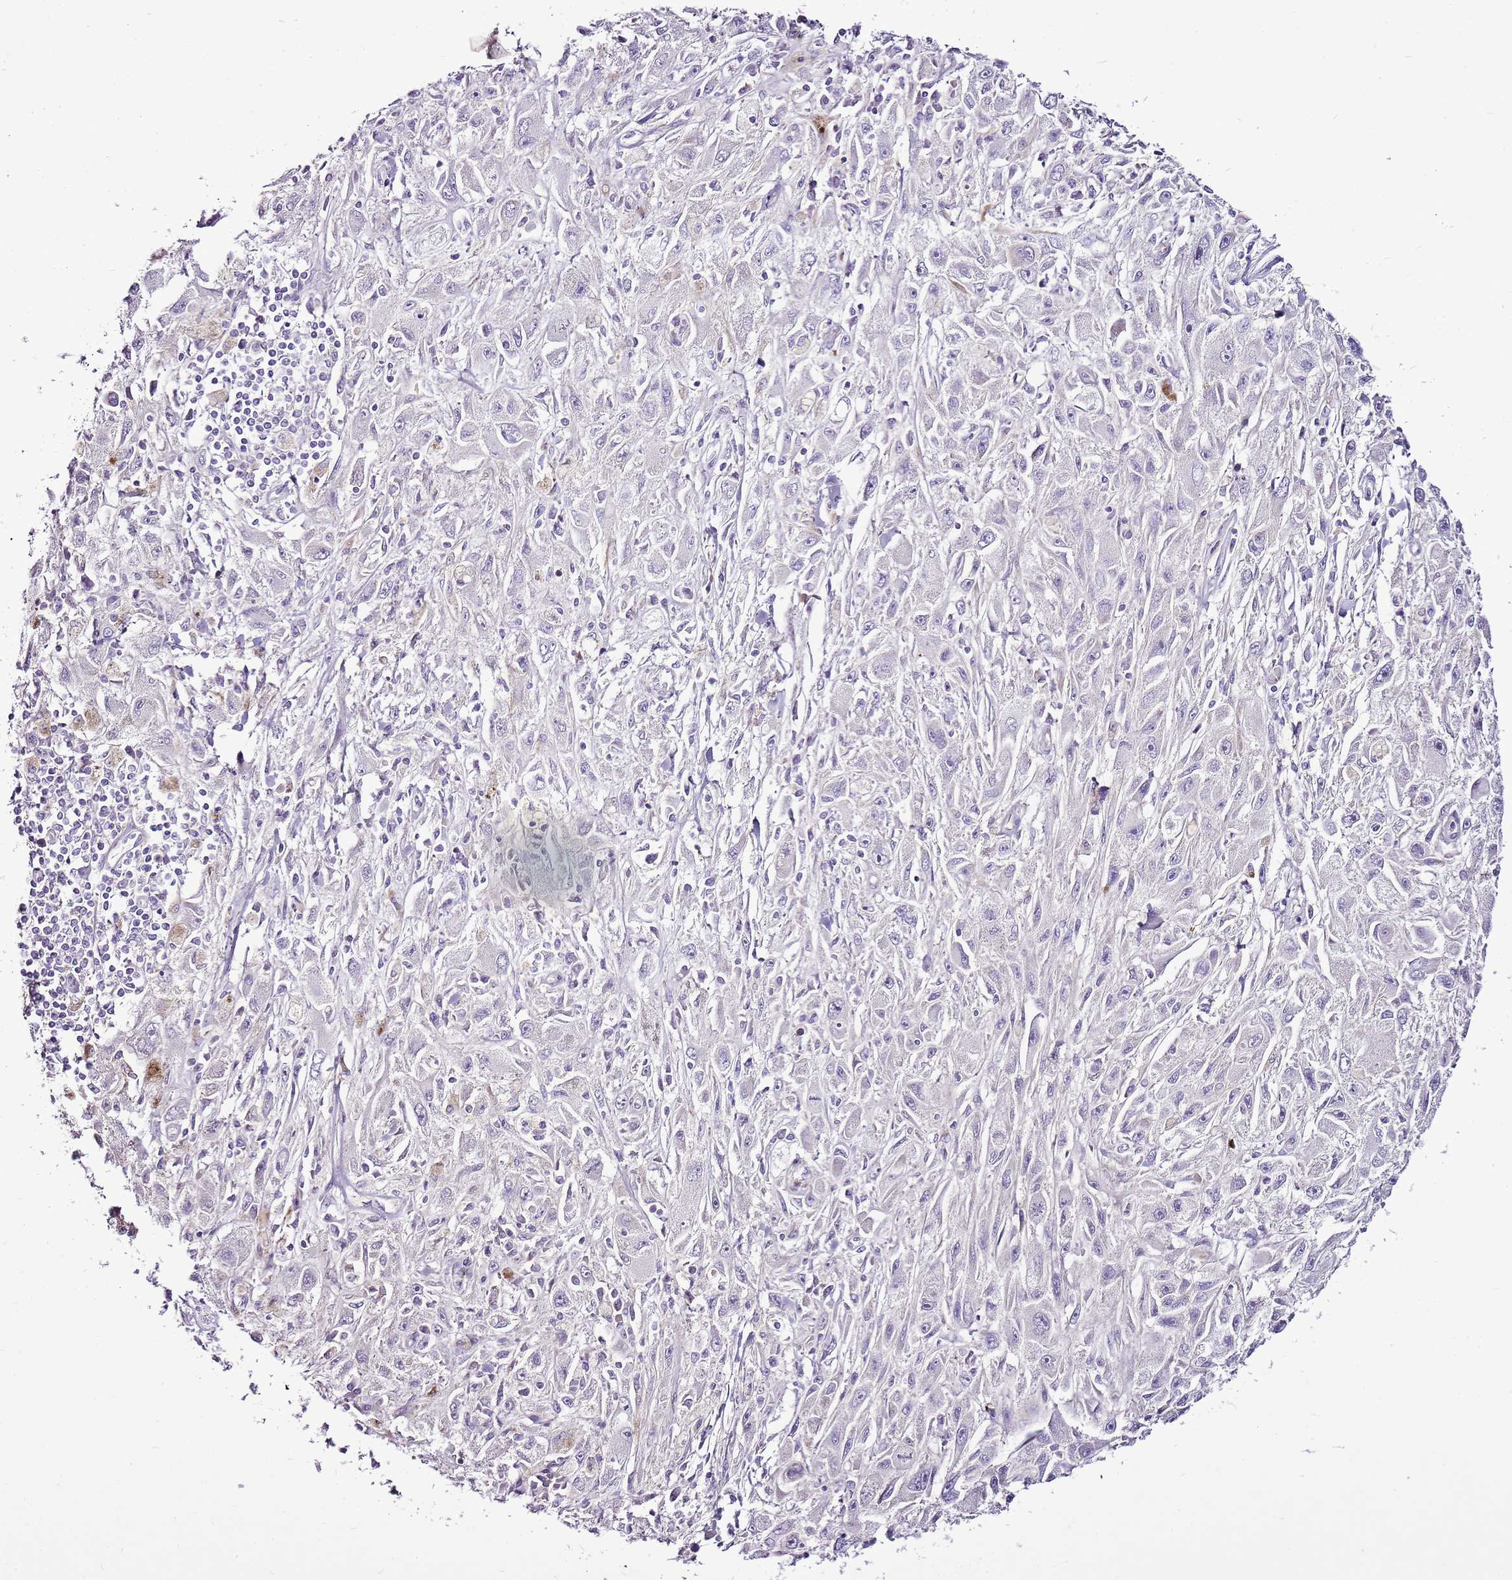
{"staining": {"intensity": "negative", "quantity": "none", "location": "none"}, "tissue": "melanoma", "cell_type": "Tumor cells", "image_type": "cancer", "snomed": [{"axis": "morphology", "description": "Malignant melanoma, Metastatic site"}, {"axis": "topography", "description": "Skin"}], "caption": "This micrograph is of malignant melanoma (metastatic site) stained with immunohistochemistry to label a protein in brown with the nuclei are counter-stained blue. There is no expression in tumor cells.", "gene": "CHAC2", "patient": {"sex": "male", "age": 53}}